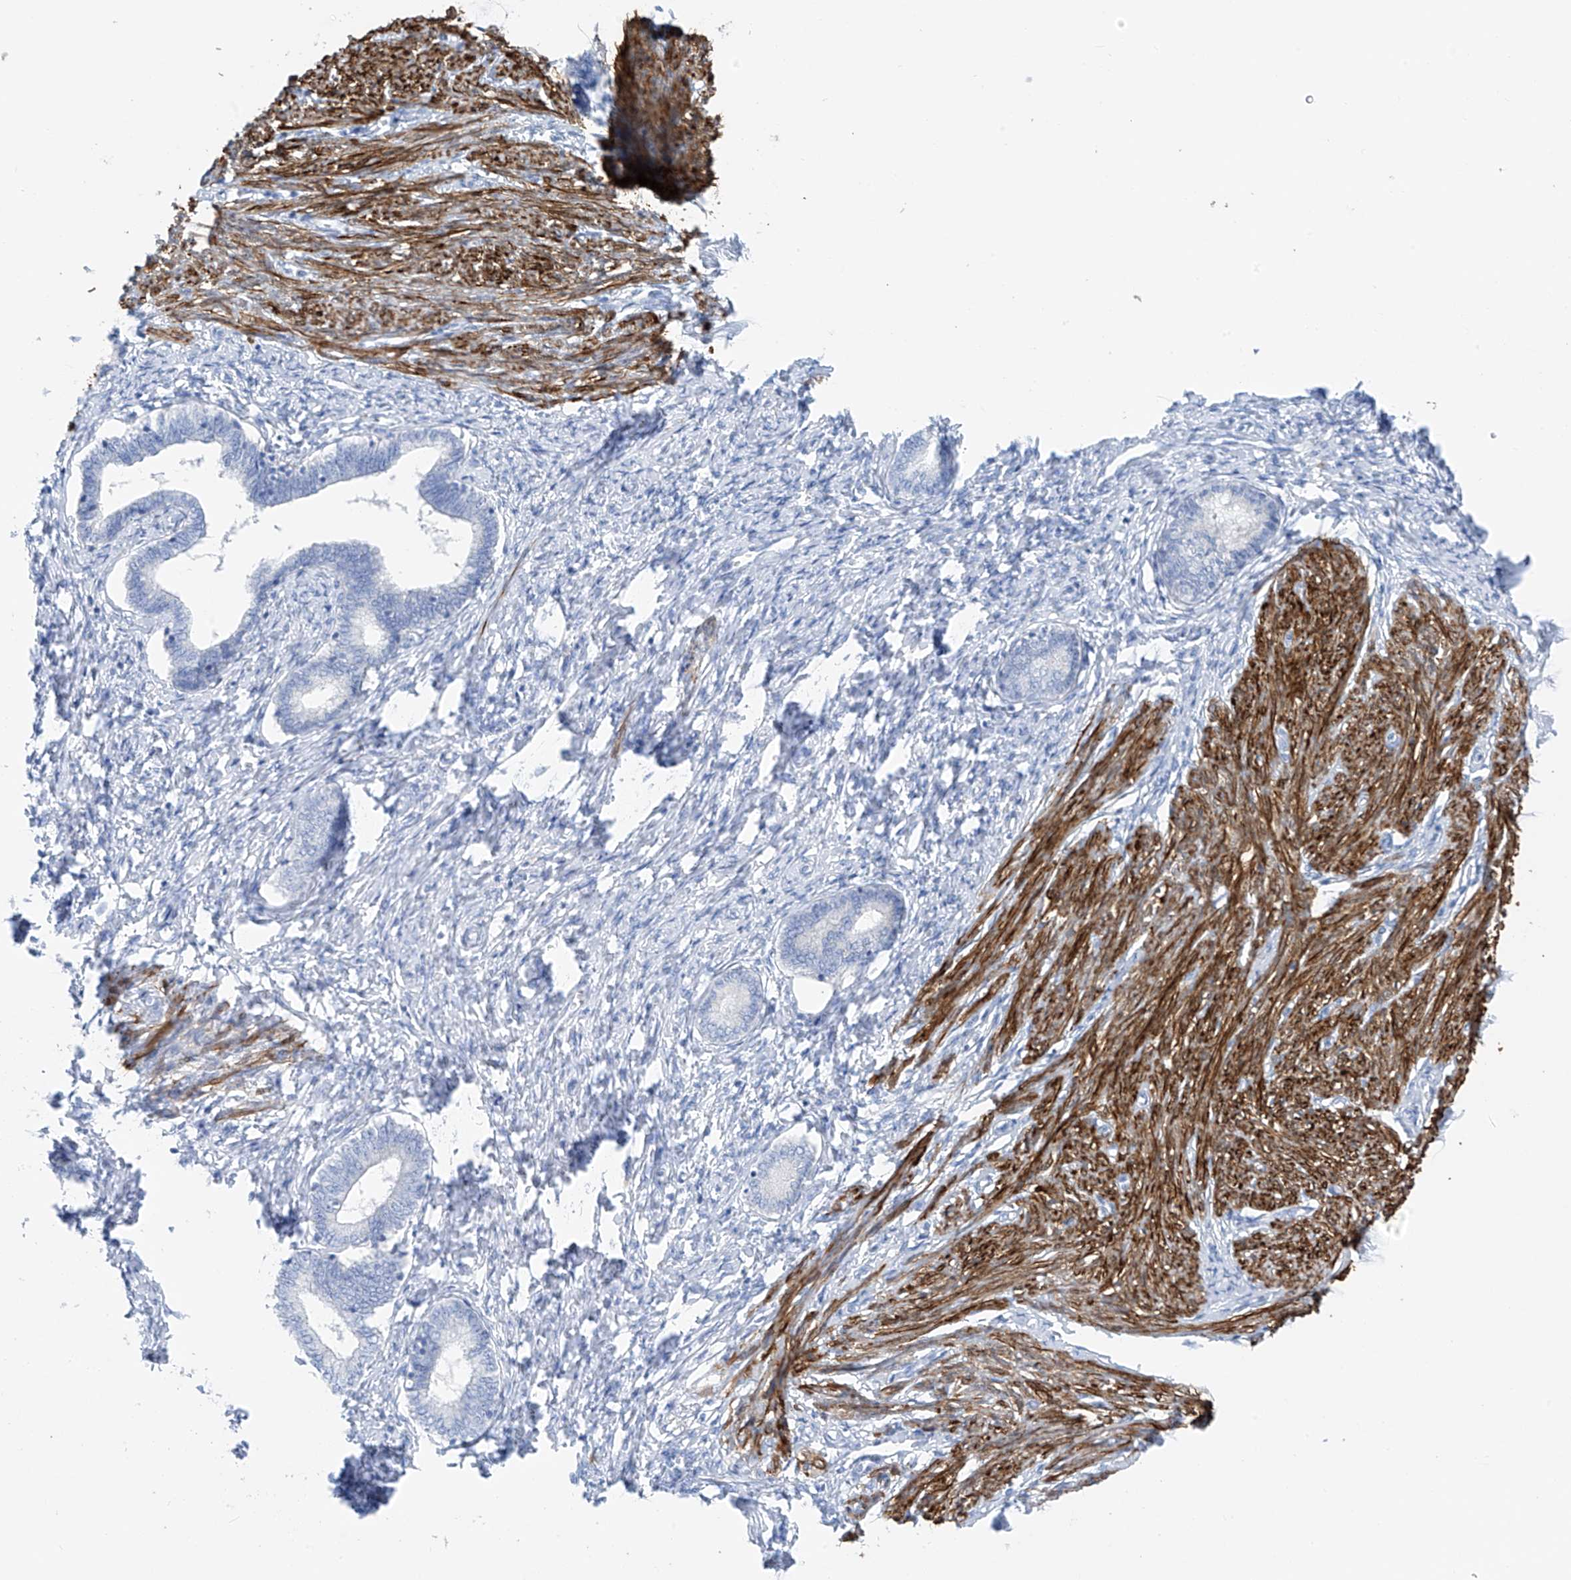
{"staining": {"intensity": "negative", "quantity": "none", "location": "none"}, "tissue": "endometrium", "cell_type": "Cells in endometrial stroma", "image_type": "normal", "snomed": [{"axis": "morphology", "description": "Normal tissue, NOS"}, {"axis": "topography", "description": "Endometrium"}], "caption": "High power microscopy image of an immunohistochemistry micrograph of unremarkable endometrium, revealing no significant positivity in cells in endometrial stroma. Brightfield microscopy of immunohistochemistry stained with DAB (brown) and hematoxylin (blue), captured at high magnification.", "gene": "GLMP", "patient": {"sex": "female", "age": 72}}